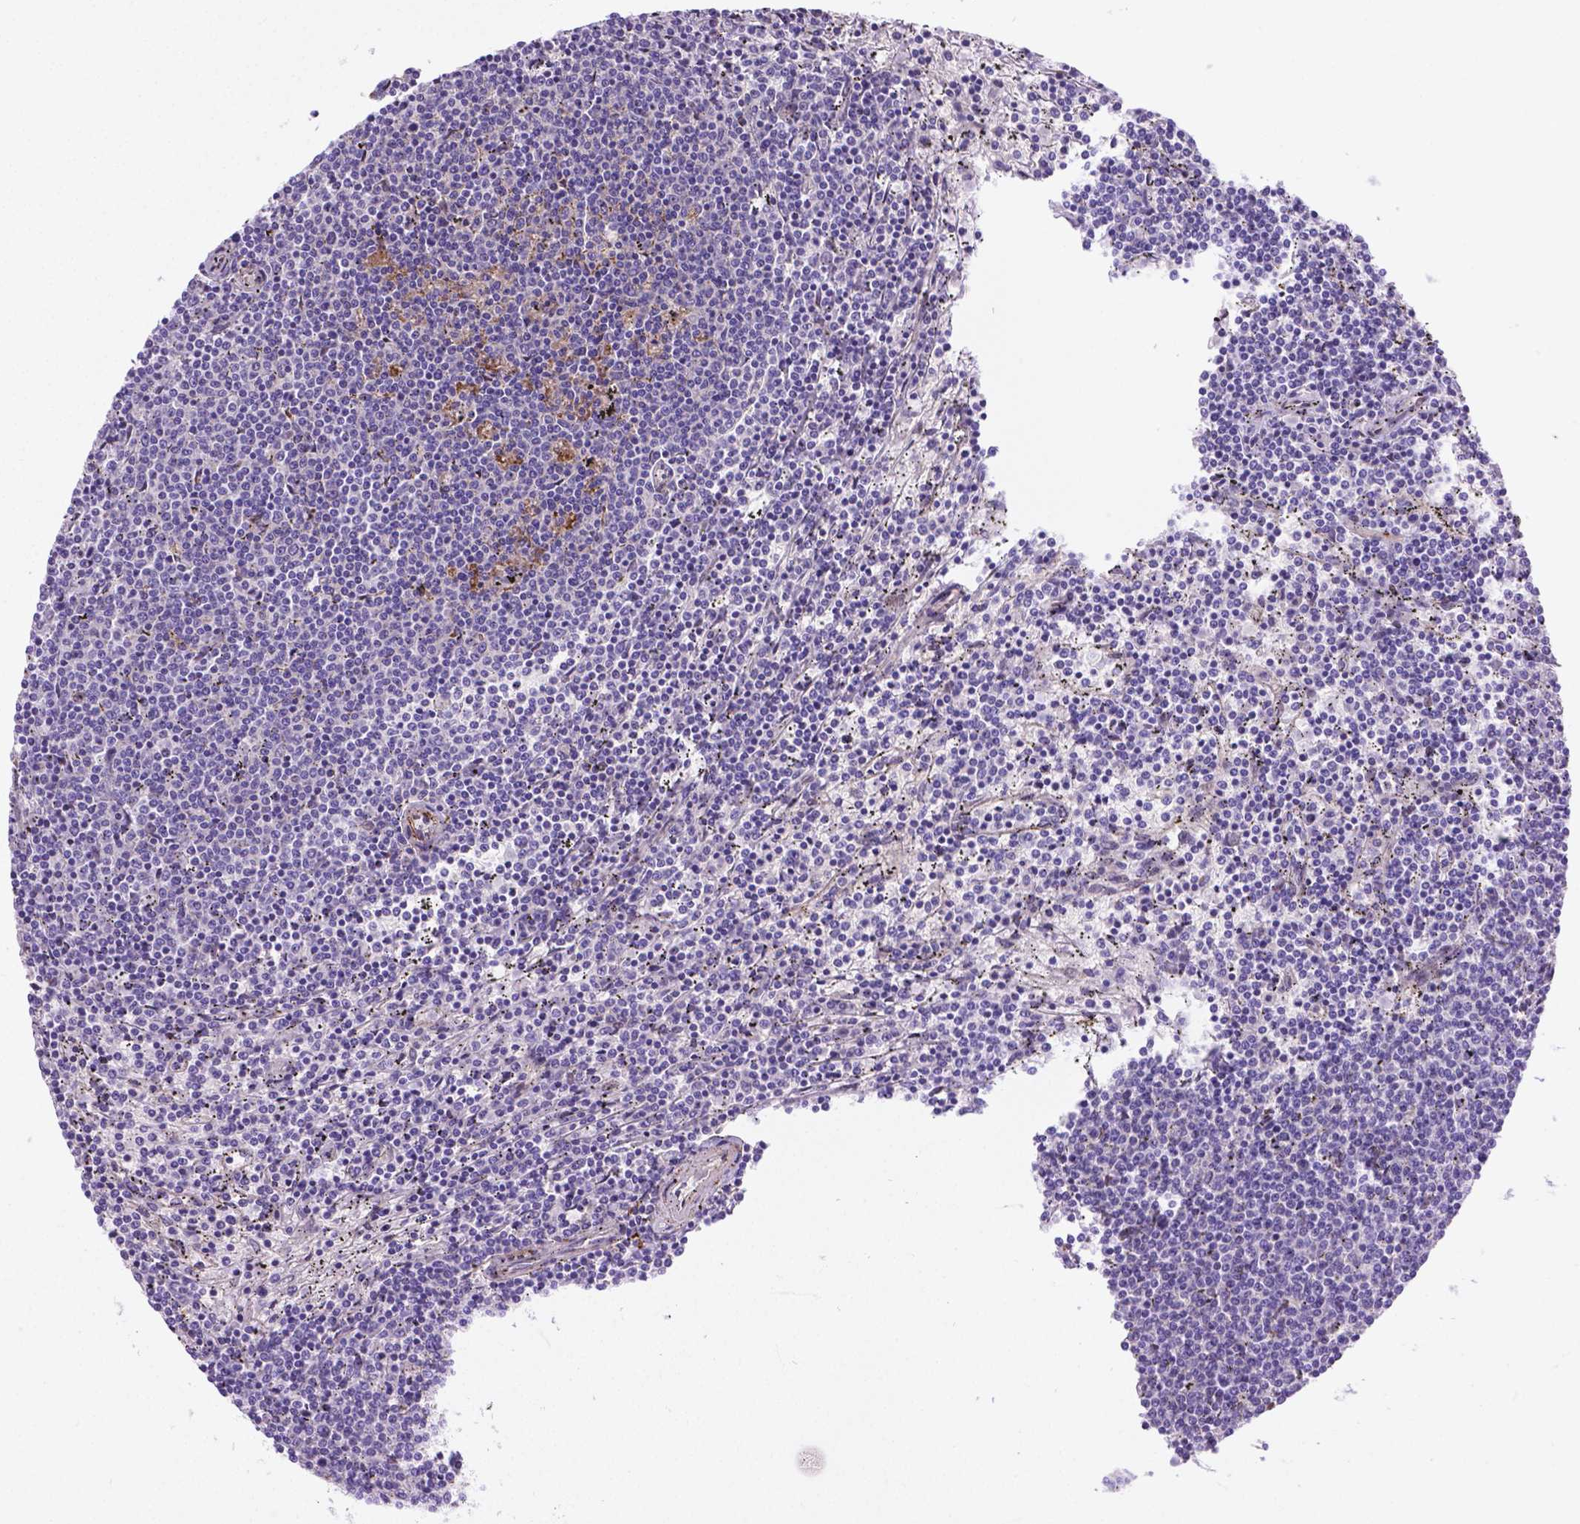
{"staining": {"intensity": "negative", "quantity": "none", "location": "none"}, "tissue": "lymphoma", "cell_type": "Tumor cells", "image_type": "cancer", "snomed": [{"axis": "morphology", "description": "Malignant lymphoma, non-Hodgkin's type, Low grade"}, {"axis": "topography", "description": "Spleen"}], "caption": "Immunohistochemistry (IHC) image of neoplastic tissue: lymphoma stained with DAB (3,3'-diaminobenzidine) shows no significant protein positivity in tumor cells.", "gene": "CCER2", "patient": {"sex": "female", "age": 50}}